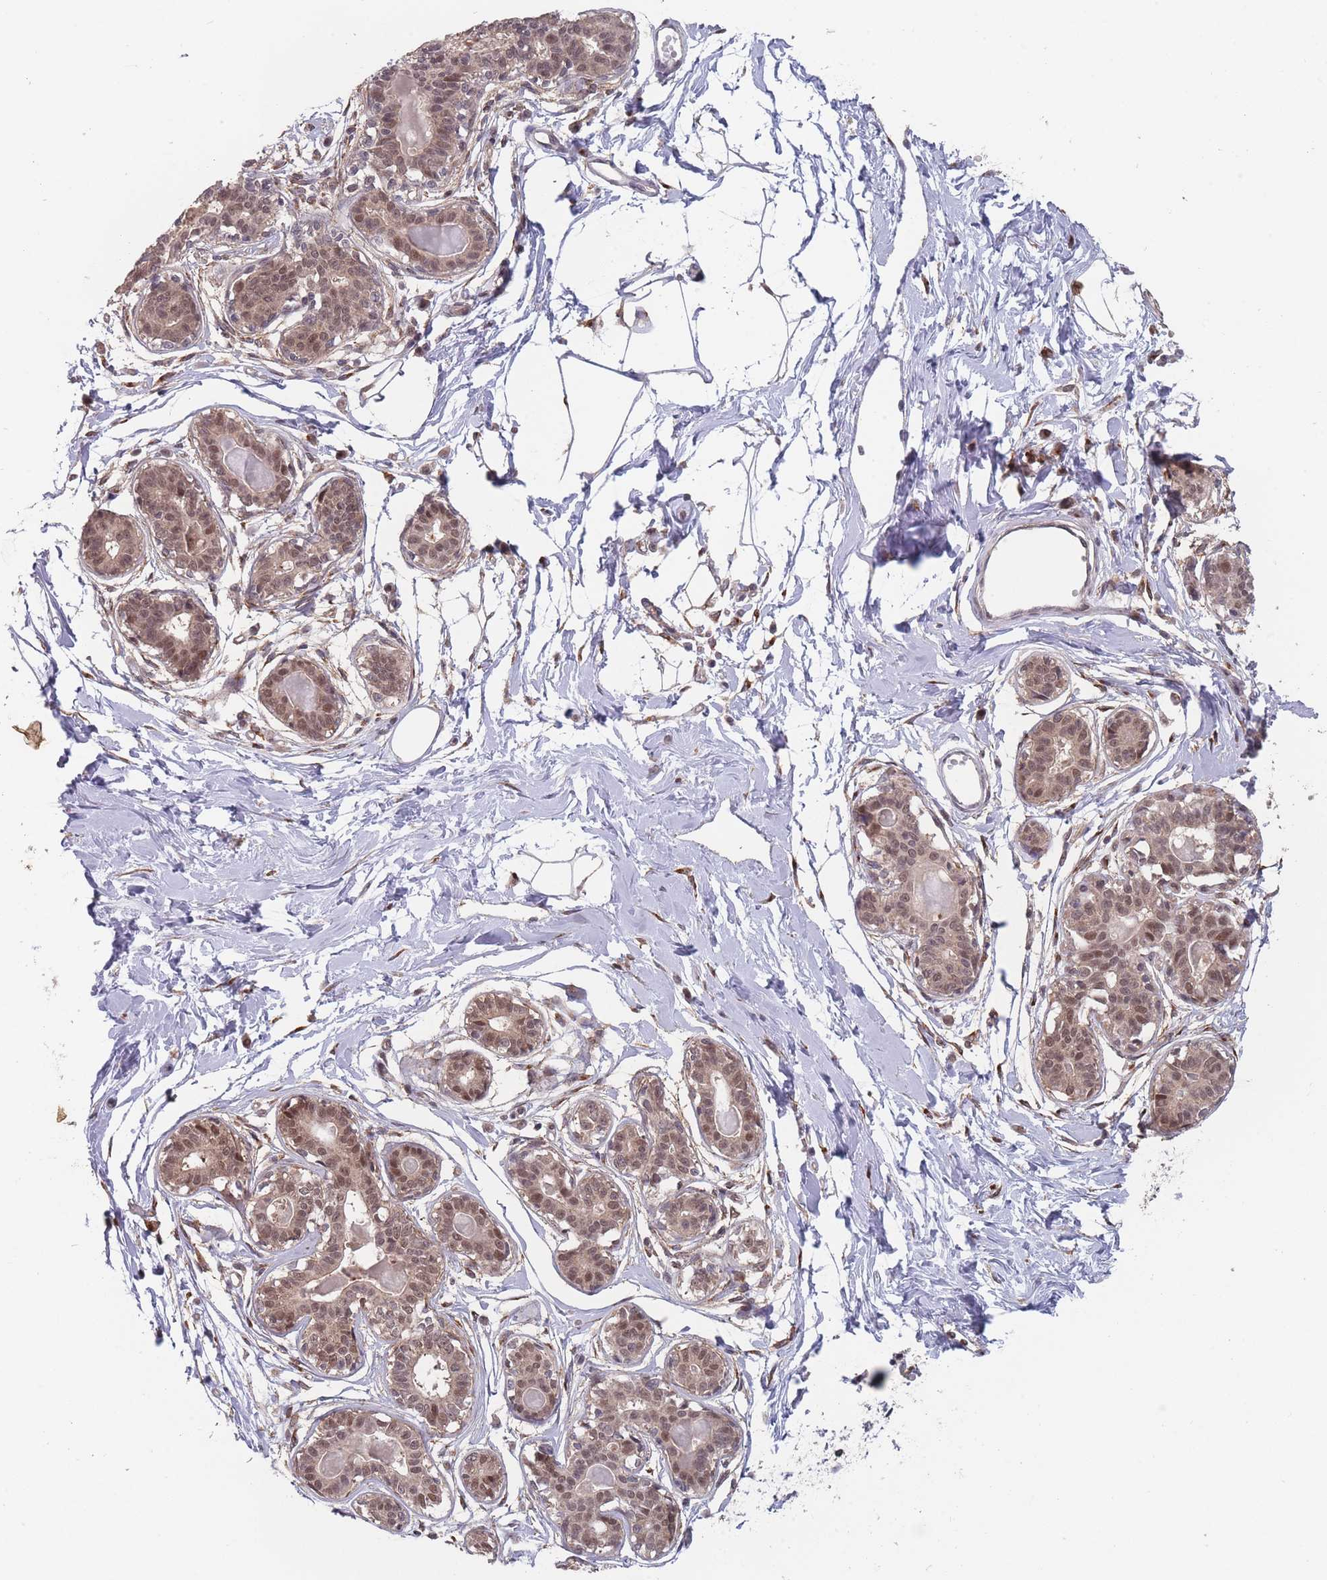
{"staining": {"intensity": "weak", "quantity": ">75%", "location": "cytoplasmic/membranous"}, "tissue": "breast", "cell_type": "Adipocytes", "image_type": "normal", "snomed": [{"axis": "morphology", "description": "Normal tissue, NOS"}, {"axis": "topography", "description": "Breast"}], "caption": "Breast was stained to show a protein in brown. There is low levels of weak cytoplasmic/membranous staining in about >75% of adipocytes. (brown staining indicates protein expression, while blue staining denotes nuclei).", "gene": "CNTRL", "patient": {"sex": "female", "age": 45}}